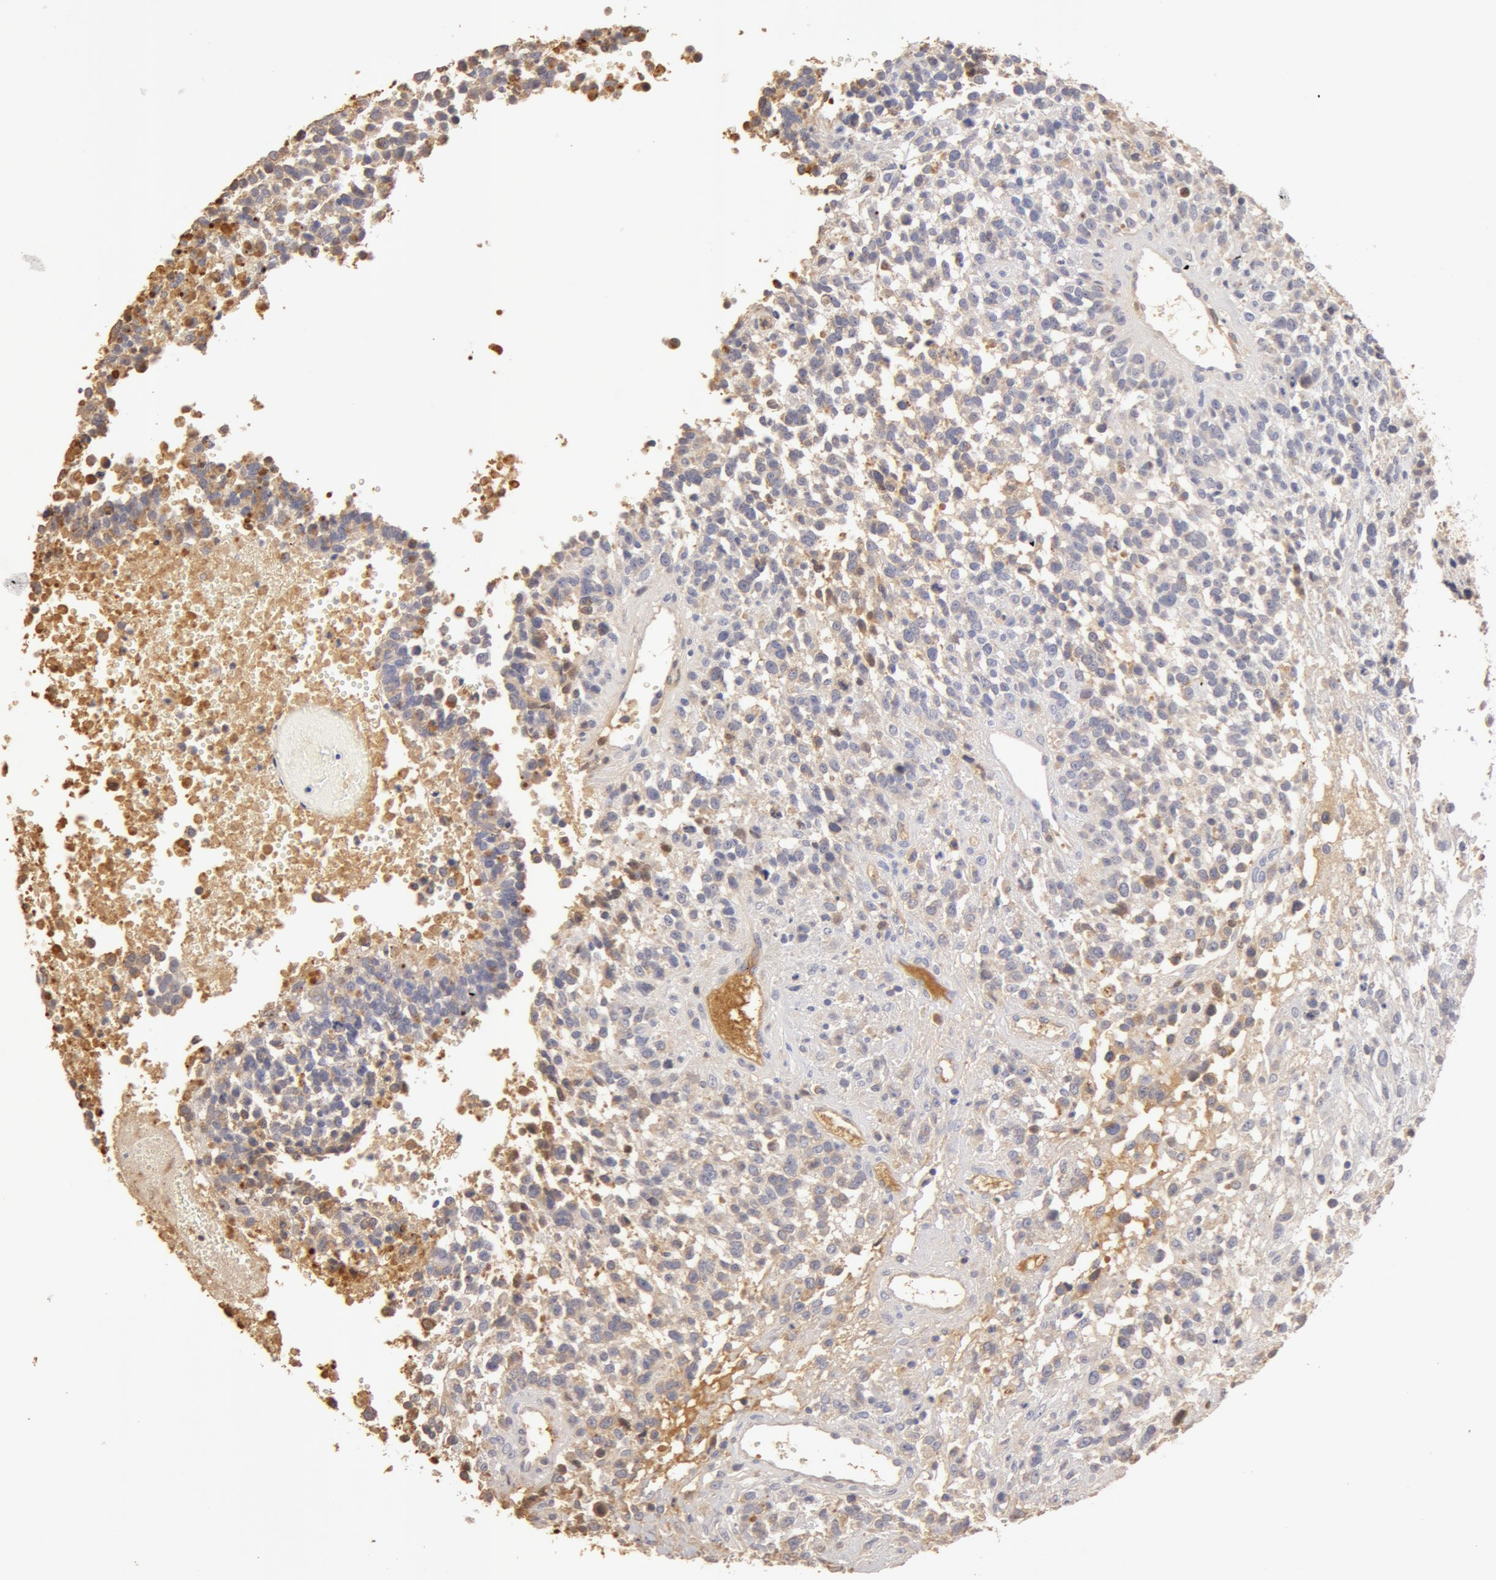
{"staining": {"intensity": "weak", "quantity": ">75%", "location": "cytoplasmic/membranous"}, "tissue": "glioma", "cell_type": "Tumor cells", "image_type": "cancer", "snomed": [{"axis": "morphology", "description": "Glioma, malignant, High grade"}, {"axis": "topography", "description": "Brain"}], "caption": "Approximately >75% of tumor cells in human glioma demonstrate weak cytoplasmic/membranous protein positivity as visualized by brown immunohistochemical staining.", "gene": "TF", "patient": {"sex": "male", "age": 66}}